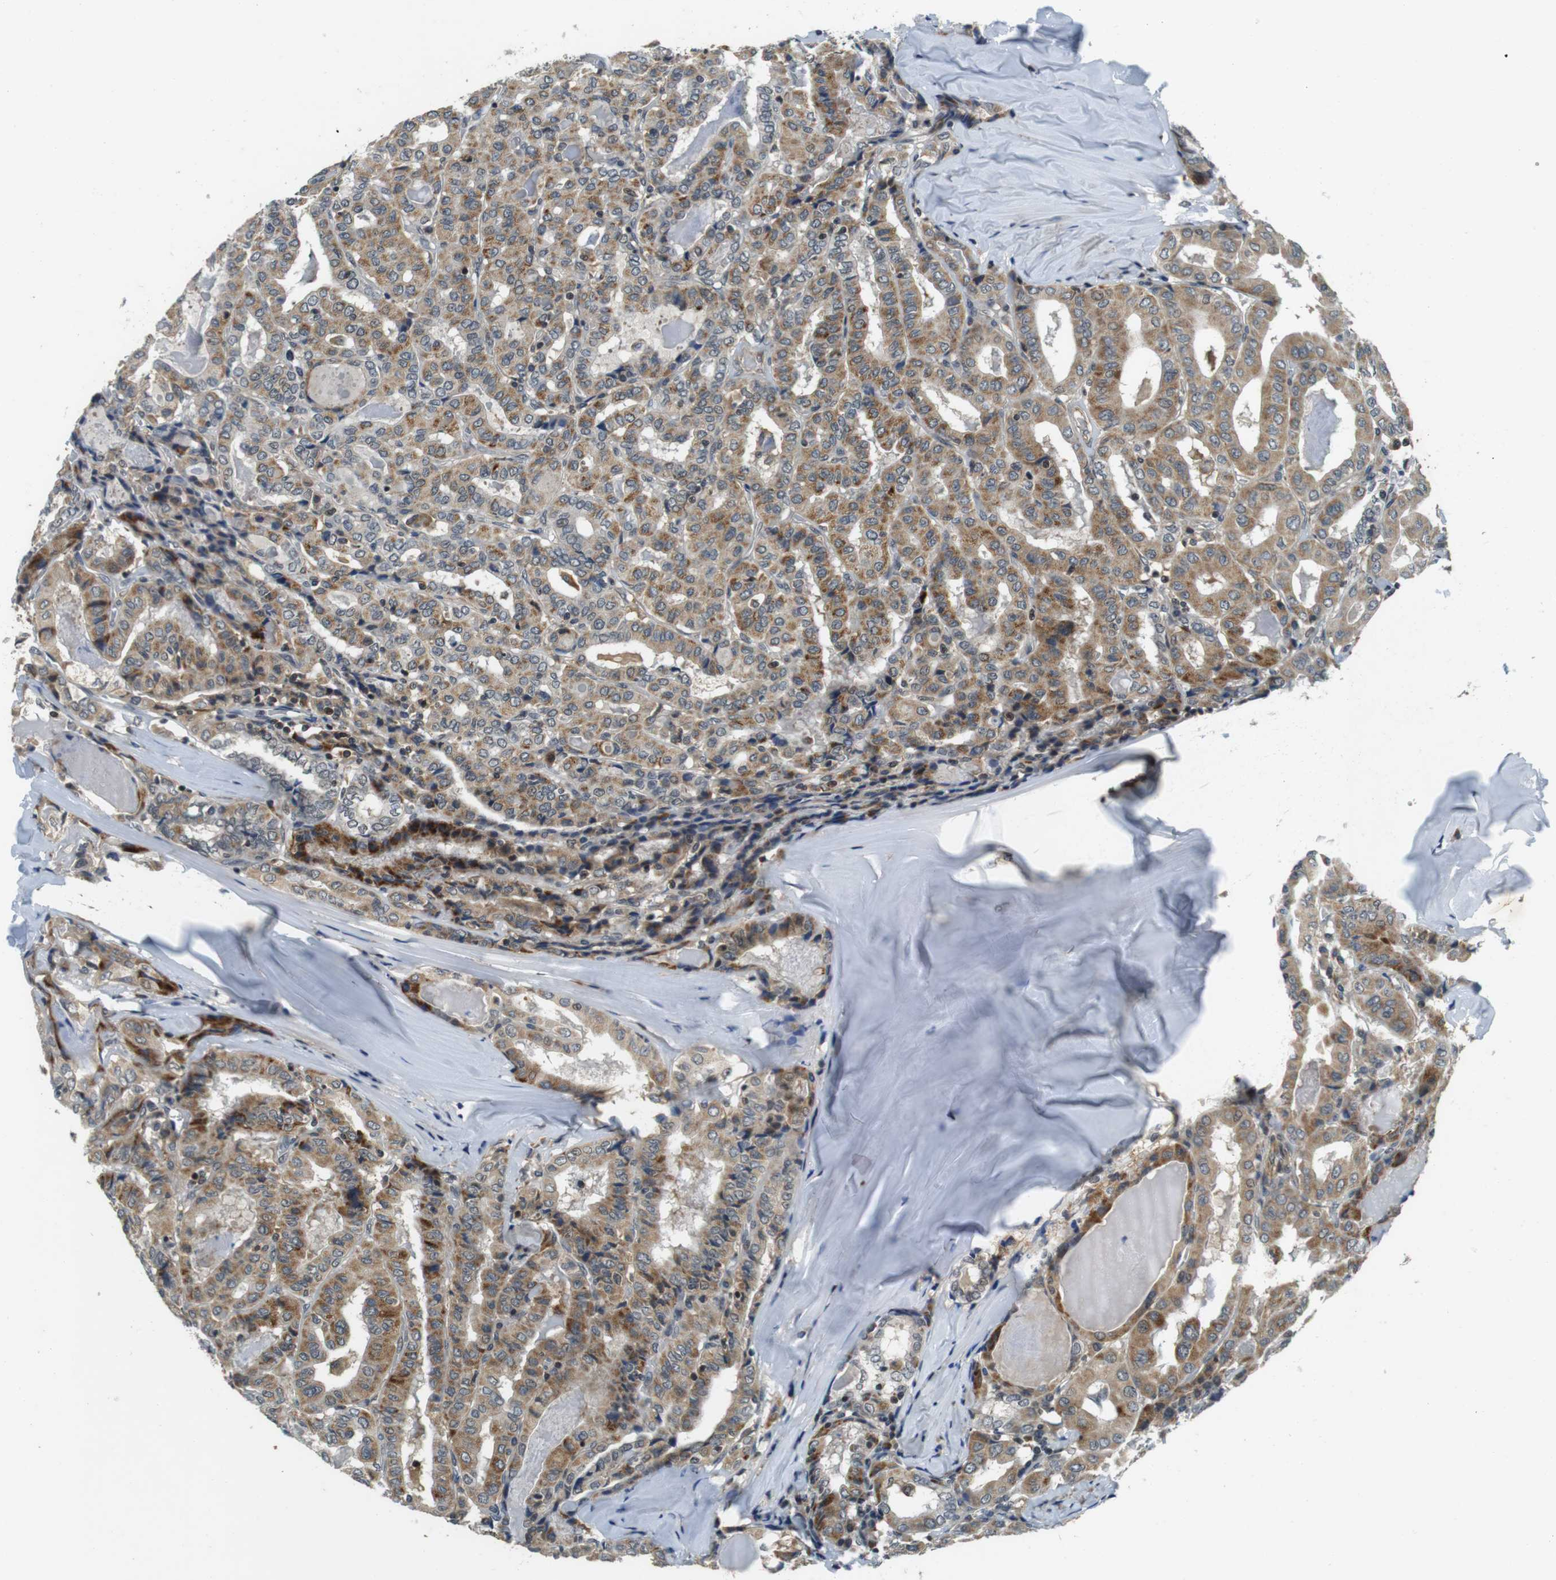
{"staining": {"intensity": "moderate", "quantity": ">75%", "location": "cytoplasmic/membranous"}, "tissue": "thyroid cancer", "cell_type": "Tumor cells", "image_type": "cancer", "snomed": [{"axis": "morphology", "description": "Papillary adenocarcinoma, NOS"}, {"axis": "topography", "description": "Thyroid gland"}], "caption": "Brown immunohistochemical staining in human thyroid cancer demonstrates moderate cytoplasmic/membranous staining in about >75% of tumor cells. The protein is stained brown, and the nuclei are stained in blue (DAB (3,3'-diaminobenzidine) IHC with brightfield microscopy, high magnification).", "gene": "BRD4", "patient": {"sex": "female", "age": 42}}